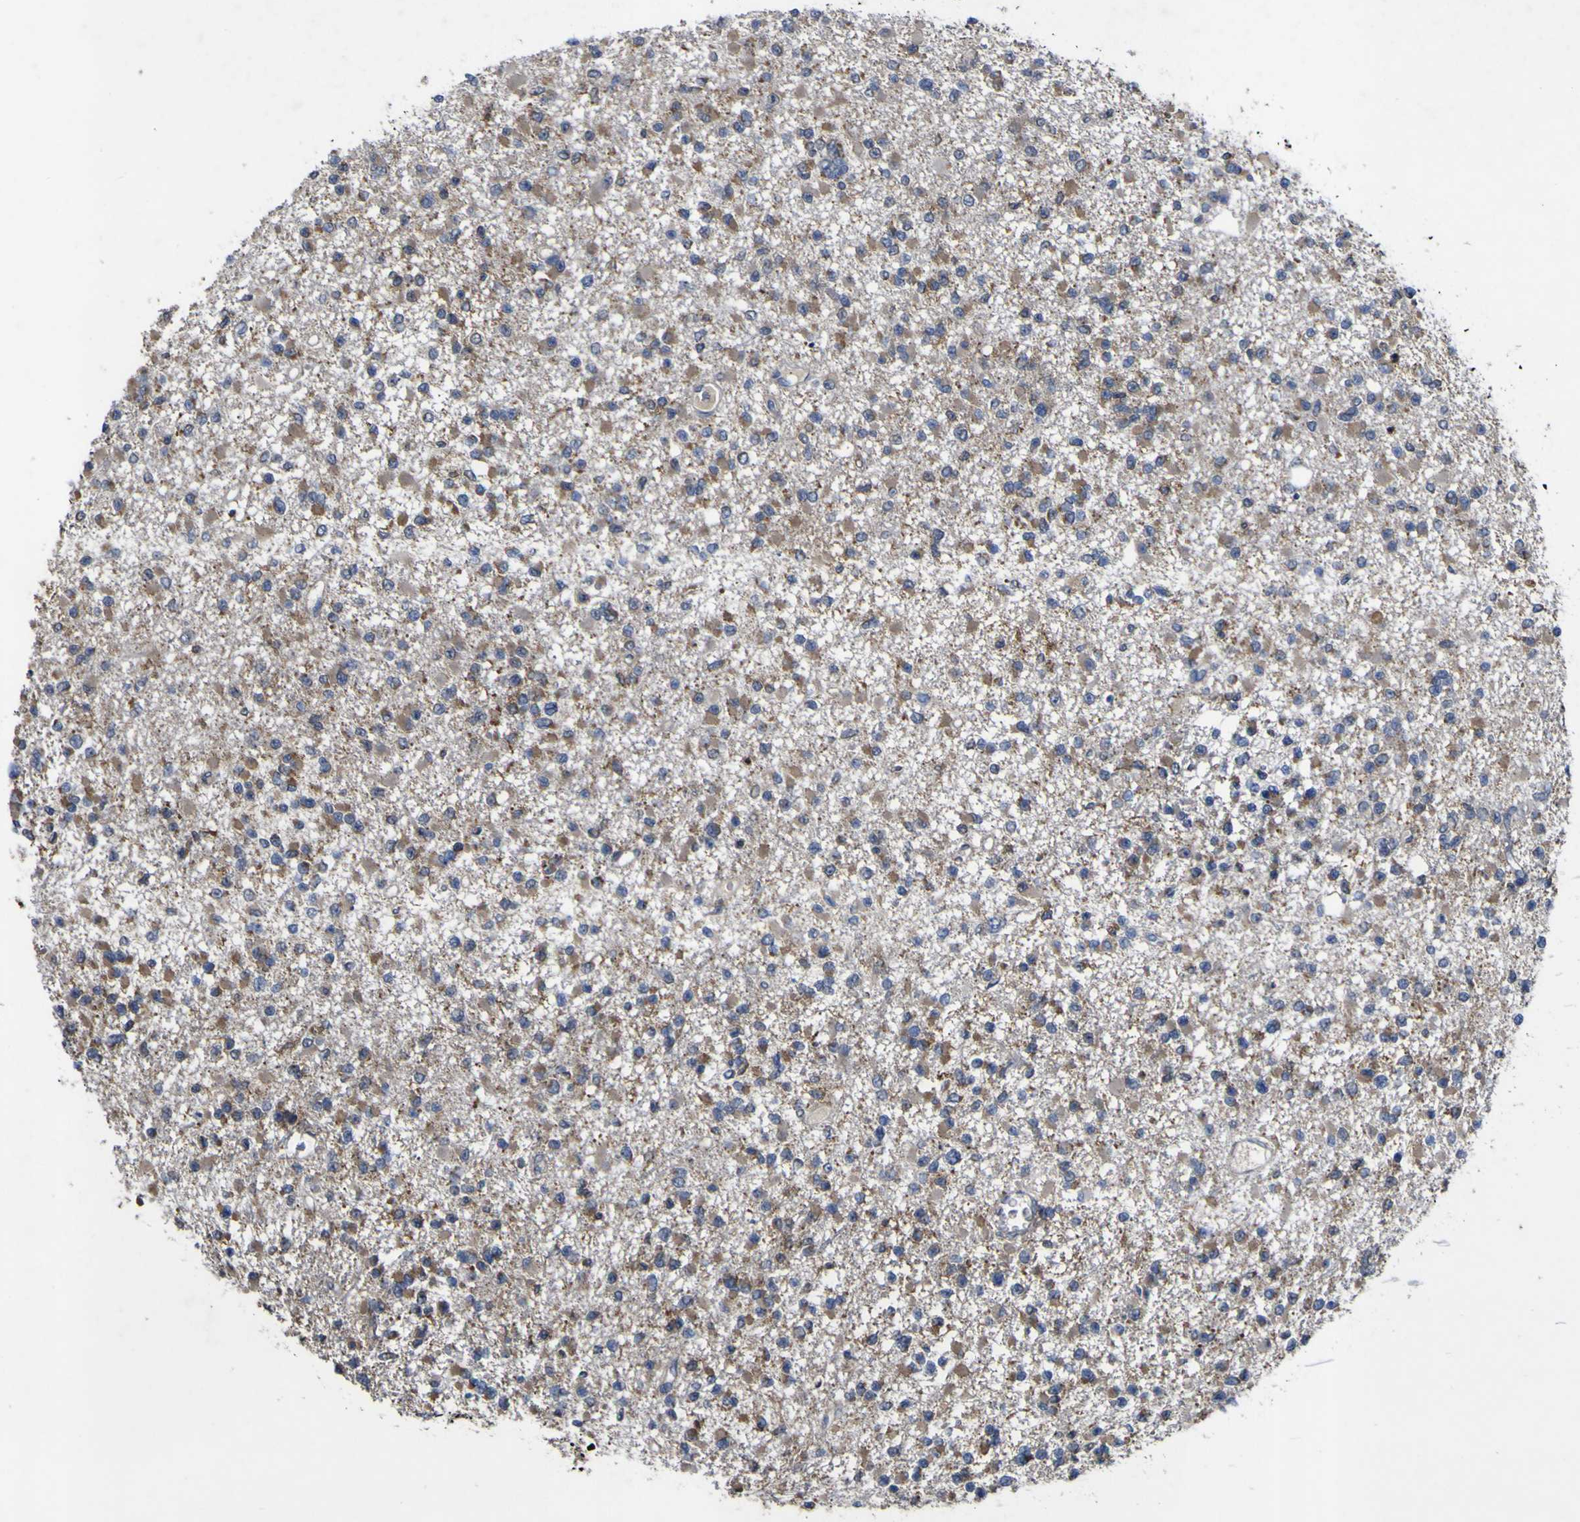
{"staining": {"intensity": "weak", "quantity": "25%-75%", "location": "cytoplasmic/membranous"}, "tissue": "glioma", "cell_type": "Tumor cells", "image_type": "cancer", "snomed": [{"axis": "morphology", "description": "Glioma, malignant, Low grade"}, {"axis": "topography", "description": "Brain"}], "caption": "Glioma stained with a brown dye displays weak cytoplasmic/membranous positive staining in about 25%-75% of tumor cells.", "gene": "IRAK2", "patient": {"sex": "female", "age": 22}}